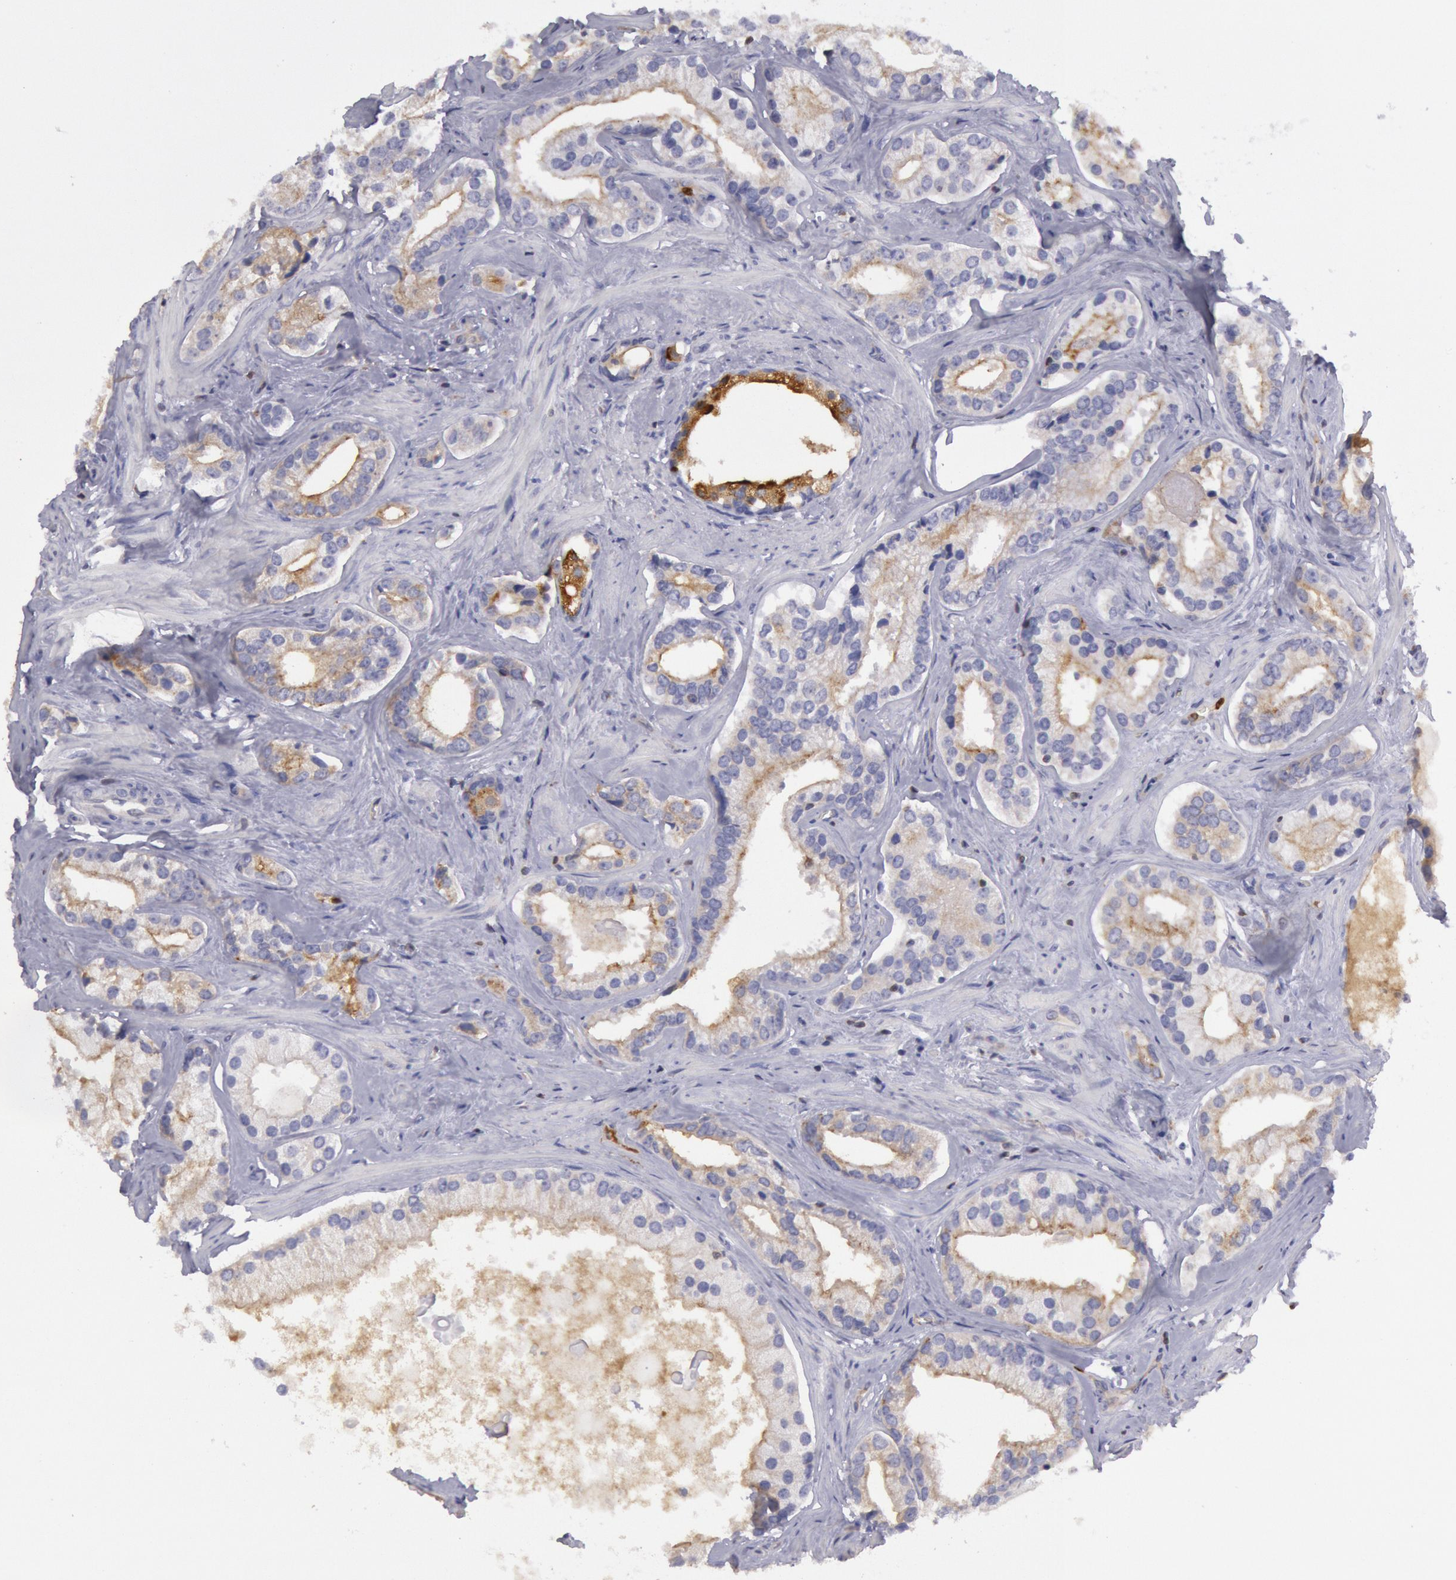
{"staining": {"intensity": "weak", "quantity": "25%-75%", "location": "cytoplasmic/membranous"}, "tissue": "prostate cancer", "cell_type": "Tumor cells", "image_type": "cancer", "snomed": [{"axis": "morphology", "description": "Adenocarcinoma, Medium grade"}, {"axis": "topography", "description": "Prostate"}], "caption": "This is a photomicrograph of IHC staining of prostate adenocarcinoma (medium-grade), which shows weak positivity in the cytoplasmic/membranous of tumor cells.", "gene": "RAB27A", "patient": {"sex": "male", "age": 70}}